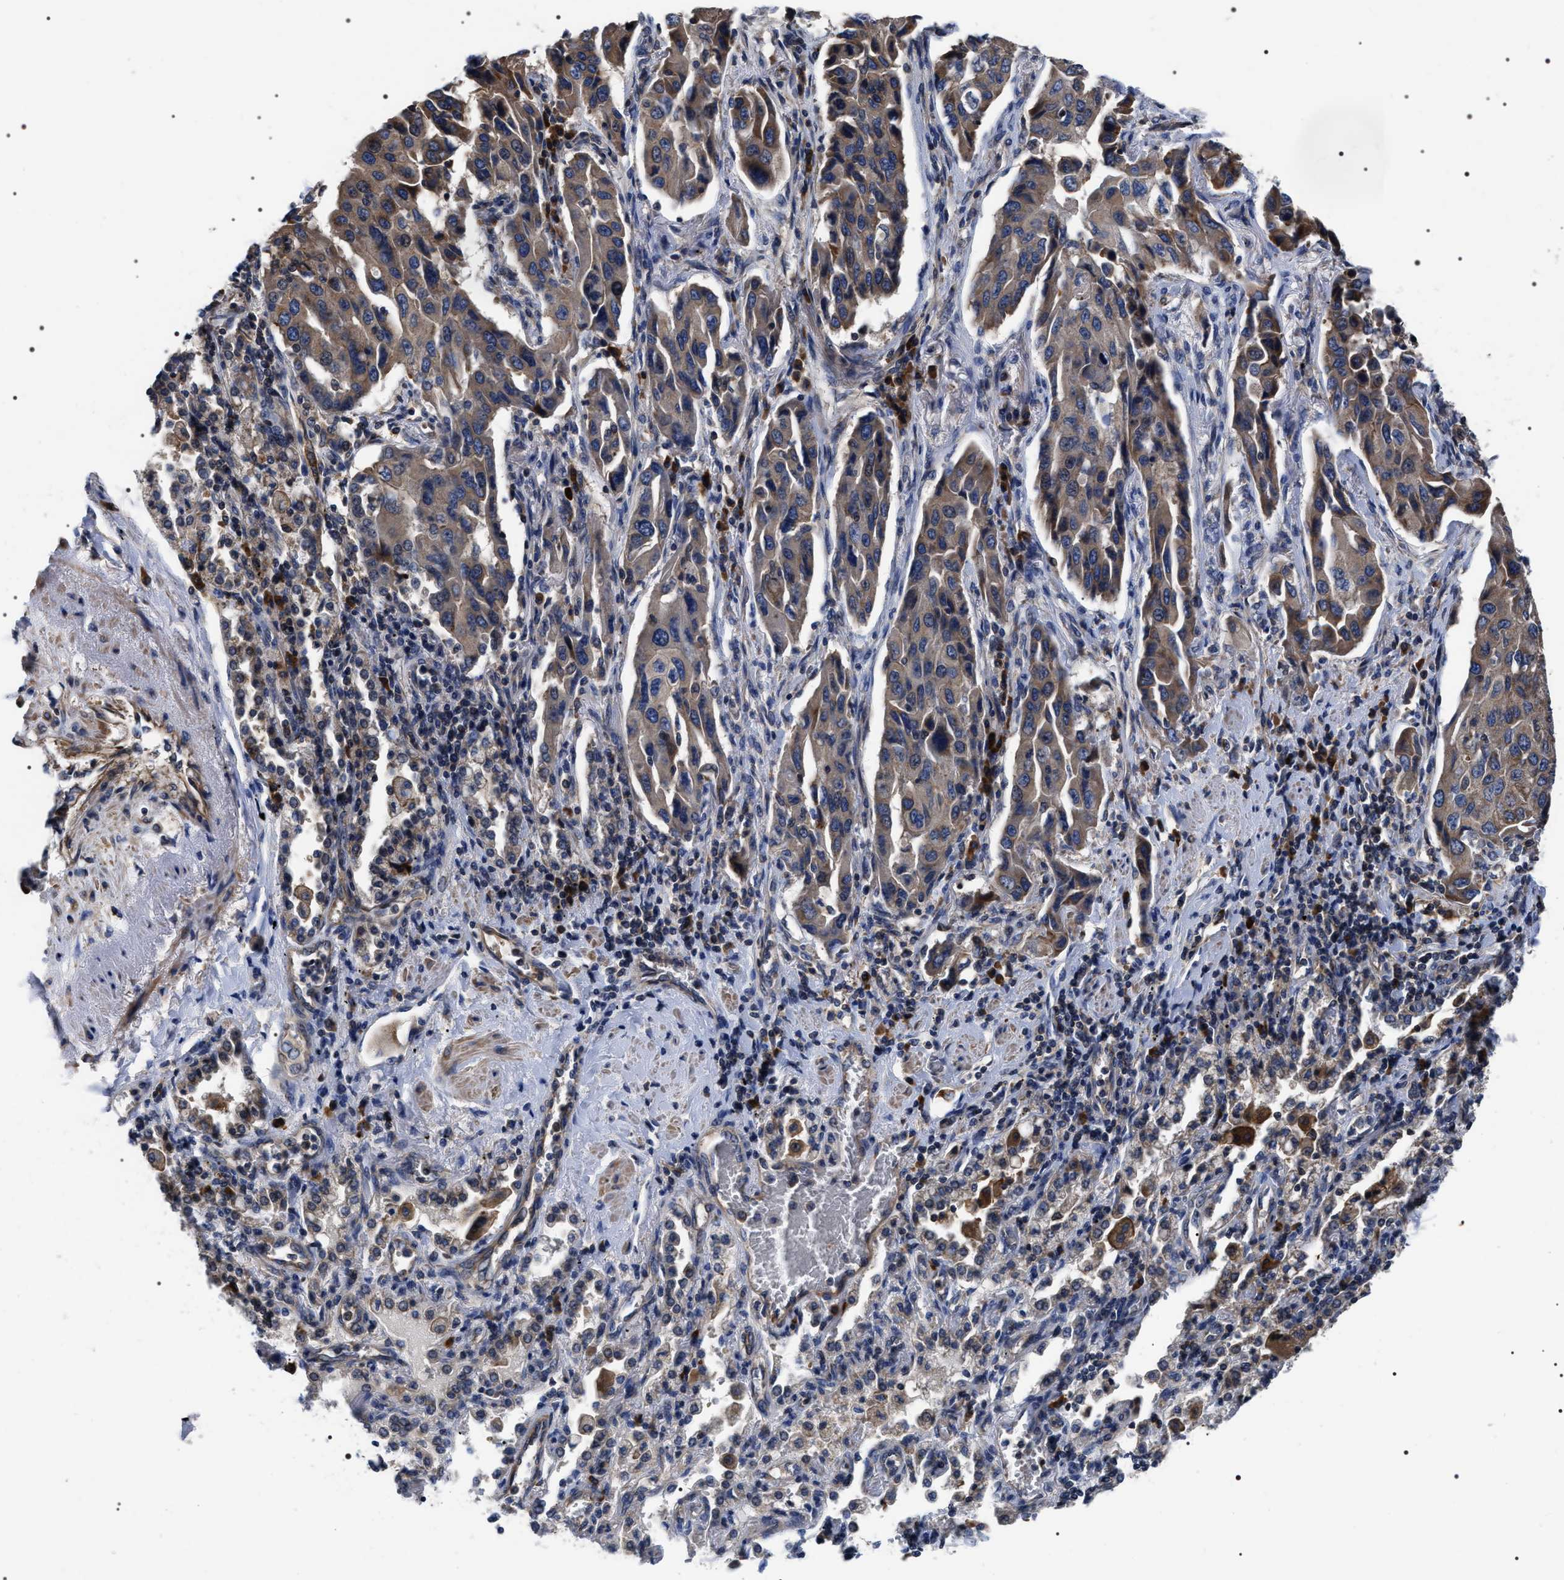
{"staining": {"intensity": "weak", "quantity": ">75%", "location": "cytoplasmic/membranous"}, "tissue": "lung cancer", "cell_type": "Tumor cells", "image_type": "cancer", "snomed": [{"axis": "morphology", "description": "Adenocarcinoma, NOS"}, {"axis": "topography", "description": "Lung"}], "caption": "Protein positivity by immunohistochemistry exhibits weak cytoplasmic/membranous positivity in approximately >75% of tumor cells in lung cancer.", "gene": "MIS18A", "patient": {"sex": "female", "age": 65}}